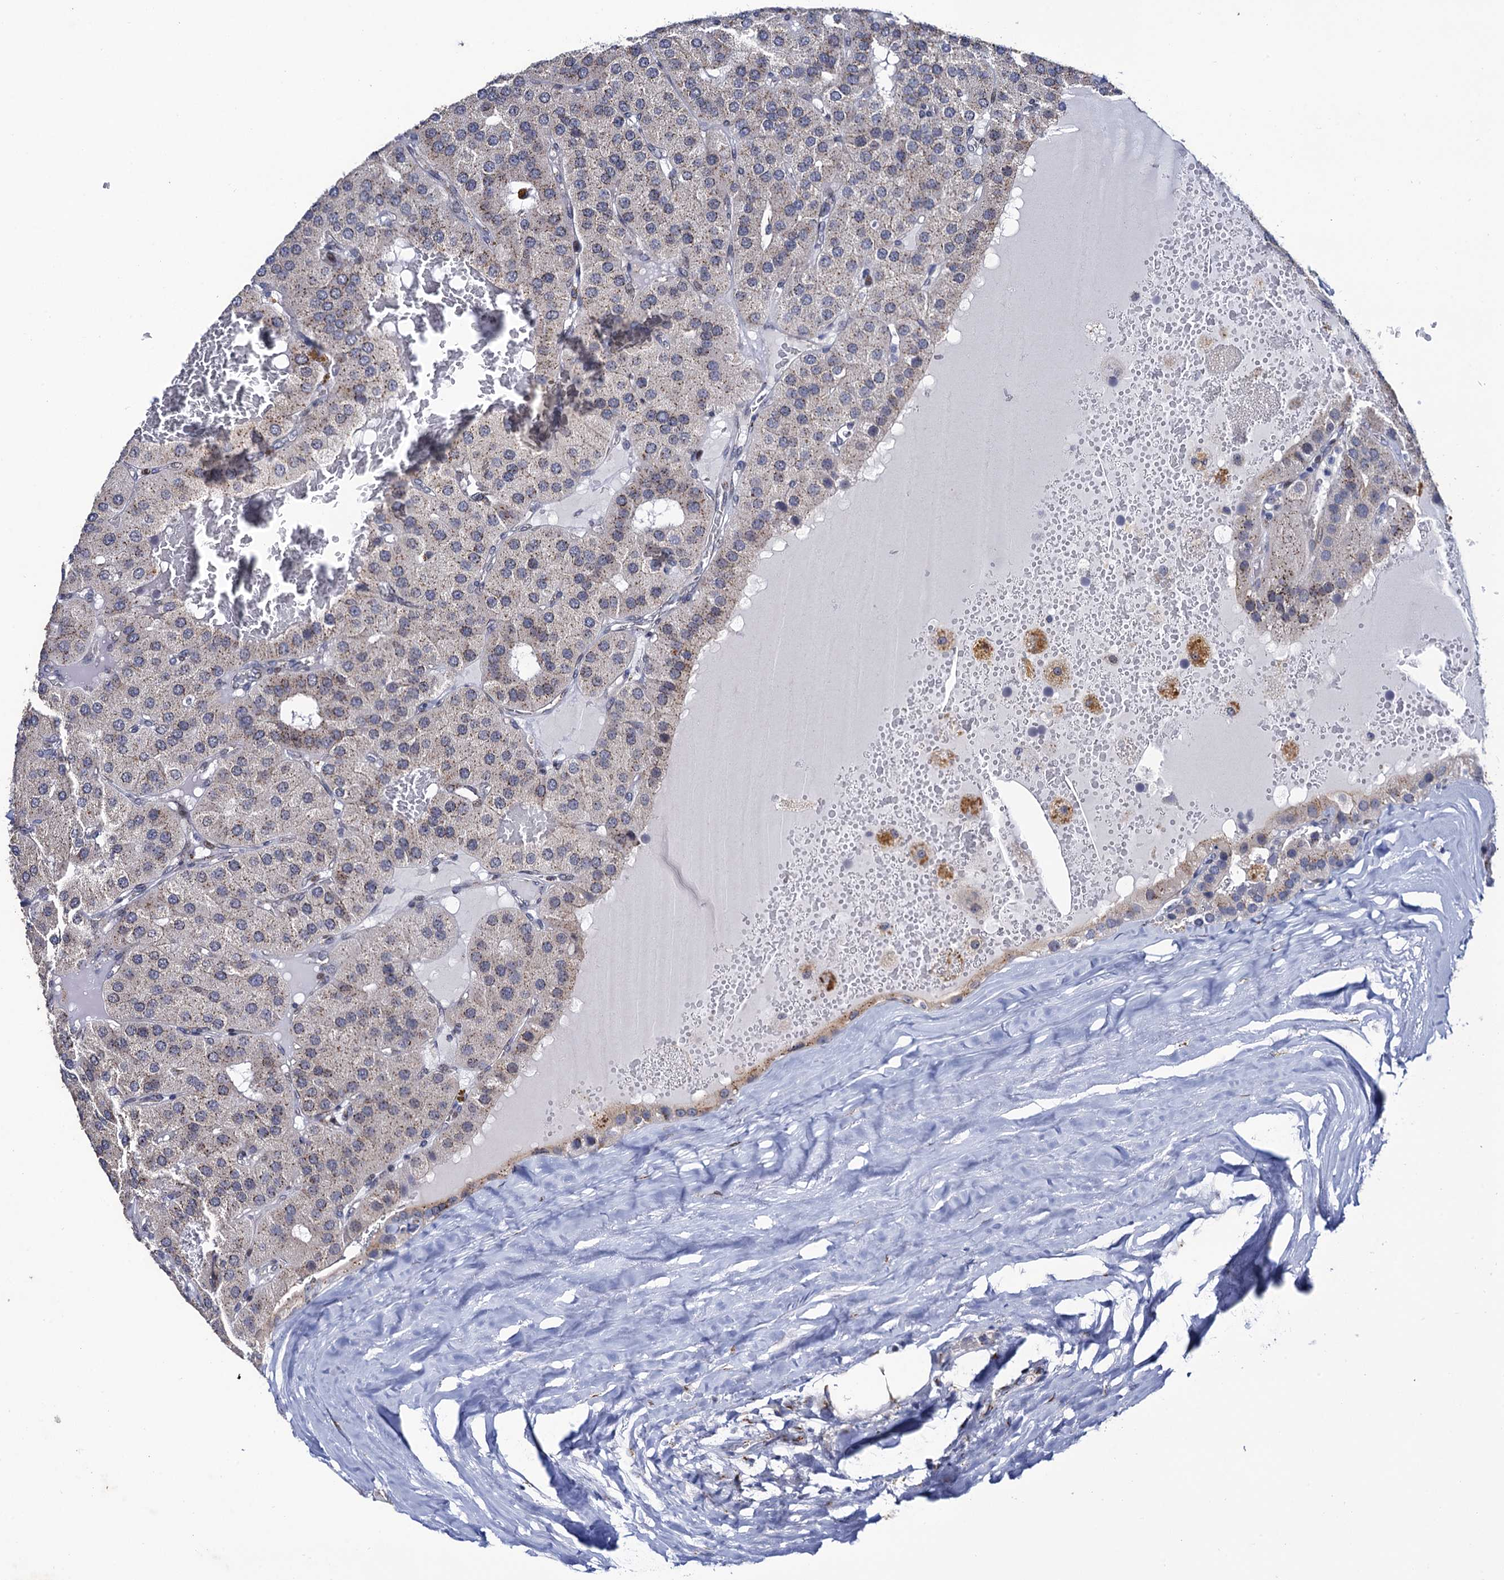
{"staining": {"intensity": "weak", "quantity": "25%-75%", "location": "cytoplasmic/membranous"}, "tissue": "parathyroid gland", "cell_type": "Glandular cells", "image_type": "normal", "snomed": [{"axis": "morphology", "description": "Normal tissue, NOS"}, {"axis": "morphology", "description": "Adenoma, NOS"}, {"axis": "topography", "description": "Parathyroid gland"}], "caption": "The micrograph exhibits a brown stain indicating the presence of a protein in the cytoplasmic/membranous of glandular cells in parathyroid gland. Using DAB (3,3'-diaminobenzidine) (brown) and hematoxylin (blue) stains, captured at high magnification using brightfield microscopy.", "gene": "THAP2", "patient": {"sex": "female", "age": 86}}